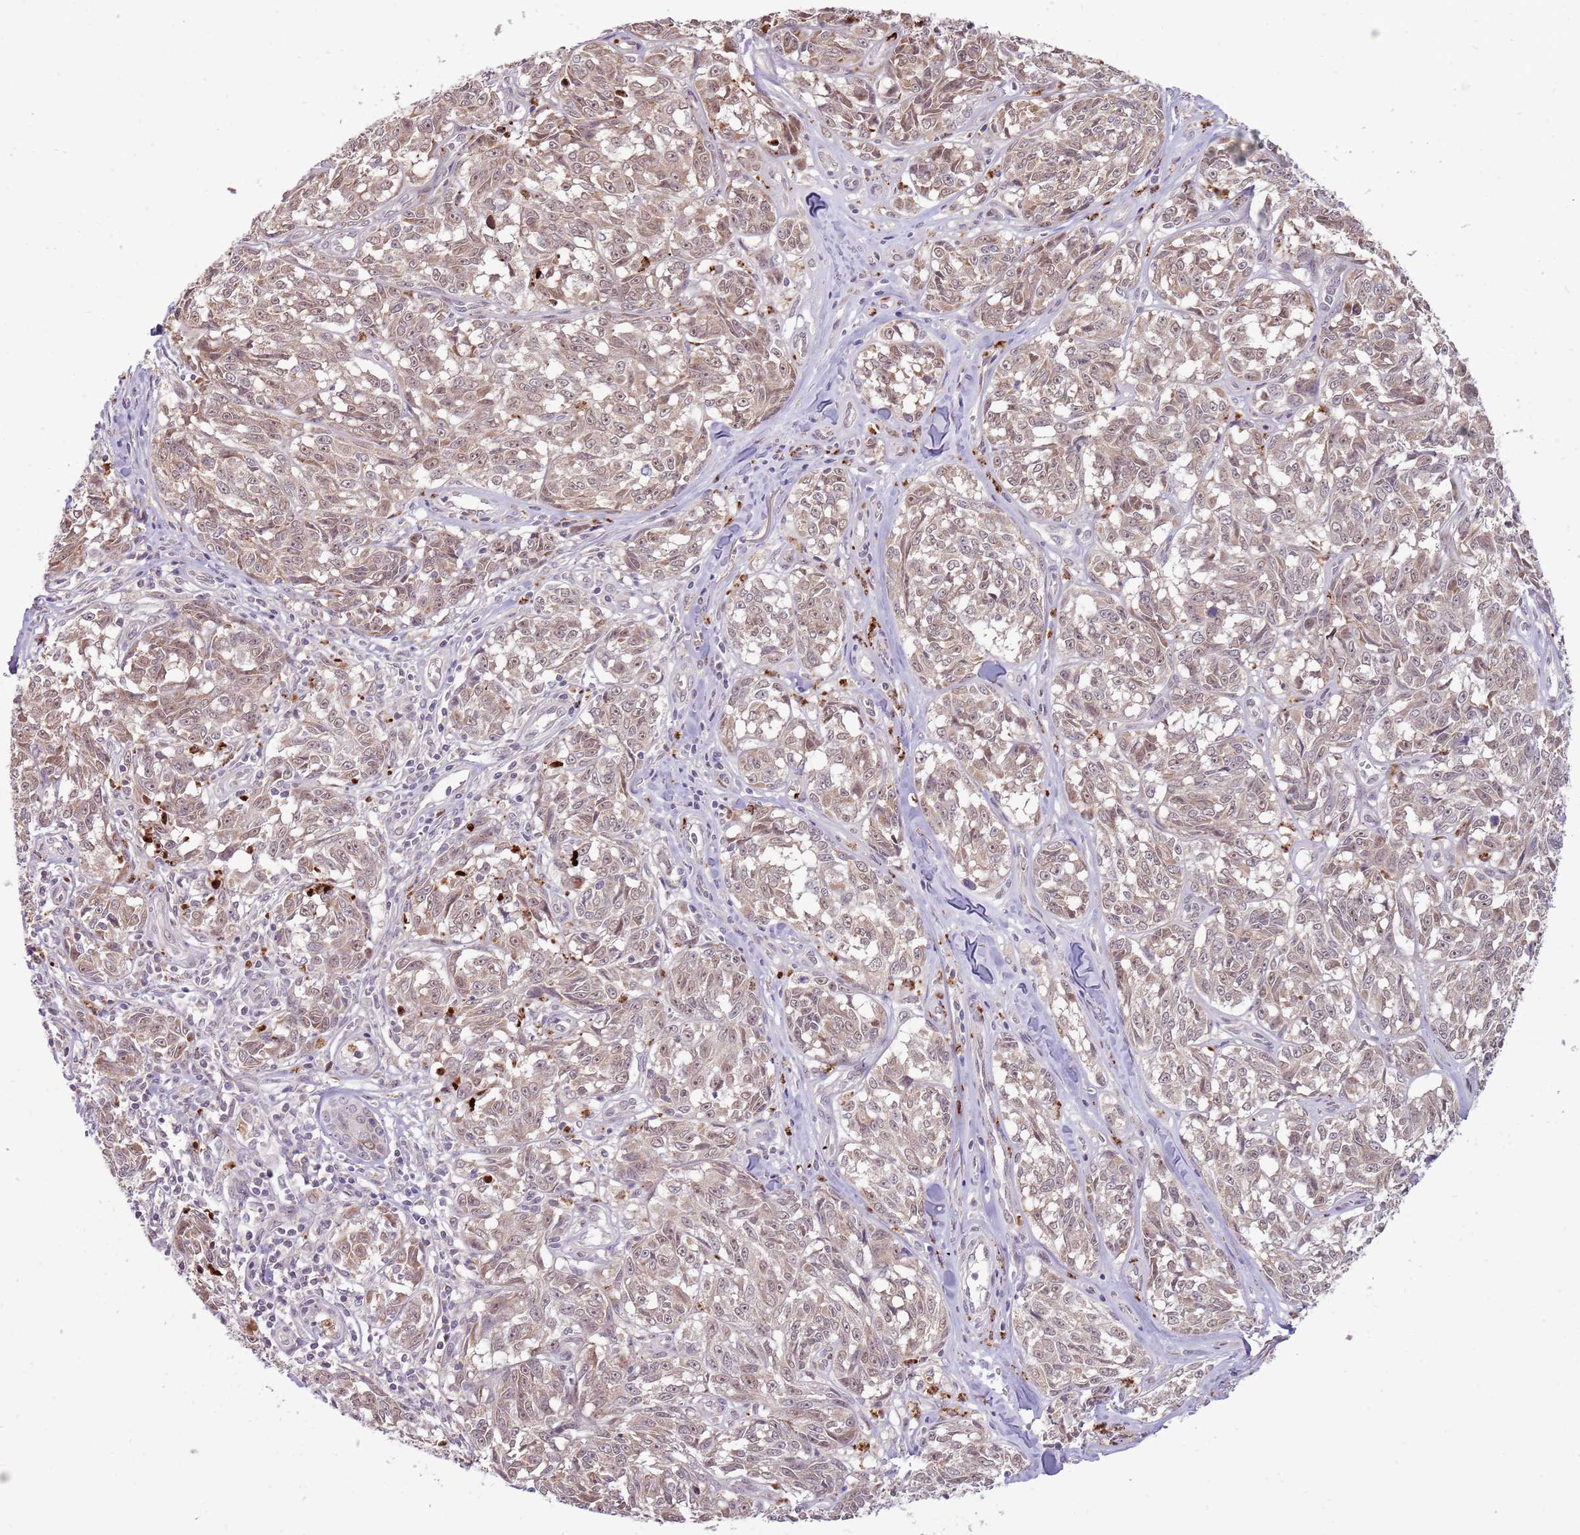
{"staining": {"intensity": "weak", "quantity": ">75%", "location": "cytoplasmic/membranous,nuclear"}, "tissue": "melanoma", "cell_type": "Tumor cells", "image_type": "cancer", "snomed": [{"axis": "morphology", "description": "Normal tissue, NOS"}, {"axis": "morphology", "description": "Malignant melanoma, NOS"}, {"axis": "topography", "description": "Skin"}], "caption": "This is a micrograph of immunohistochemistry staining of melanoma, which shows weak positivity in the cytoplasmic/membranous and nuclear of tumor cells.", "gene": "NBPF6", "patient": {"sex": "female", "age": 64}}